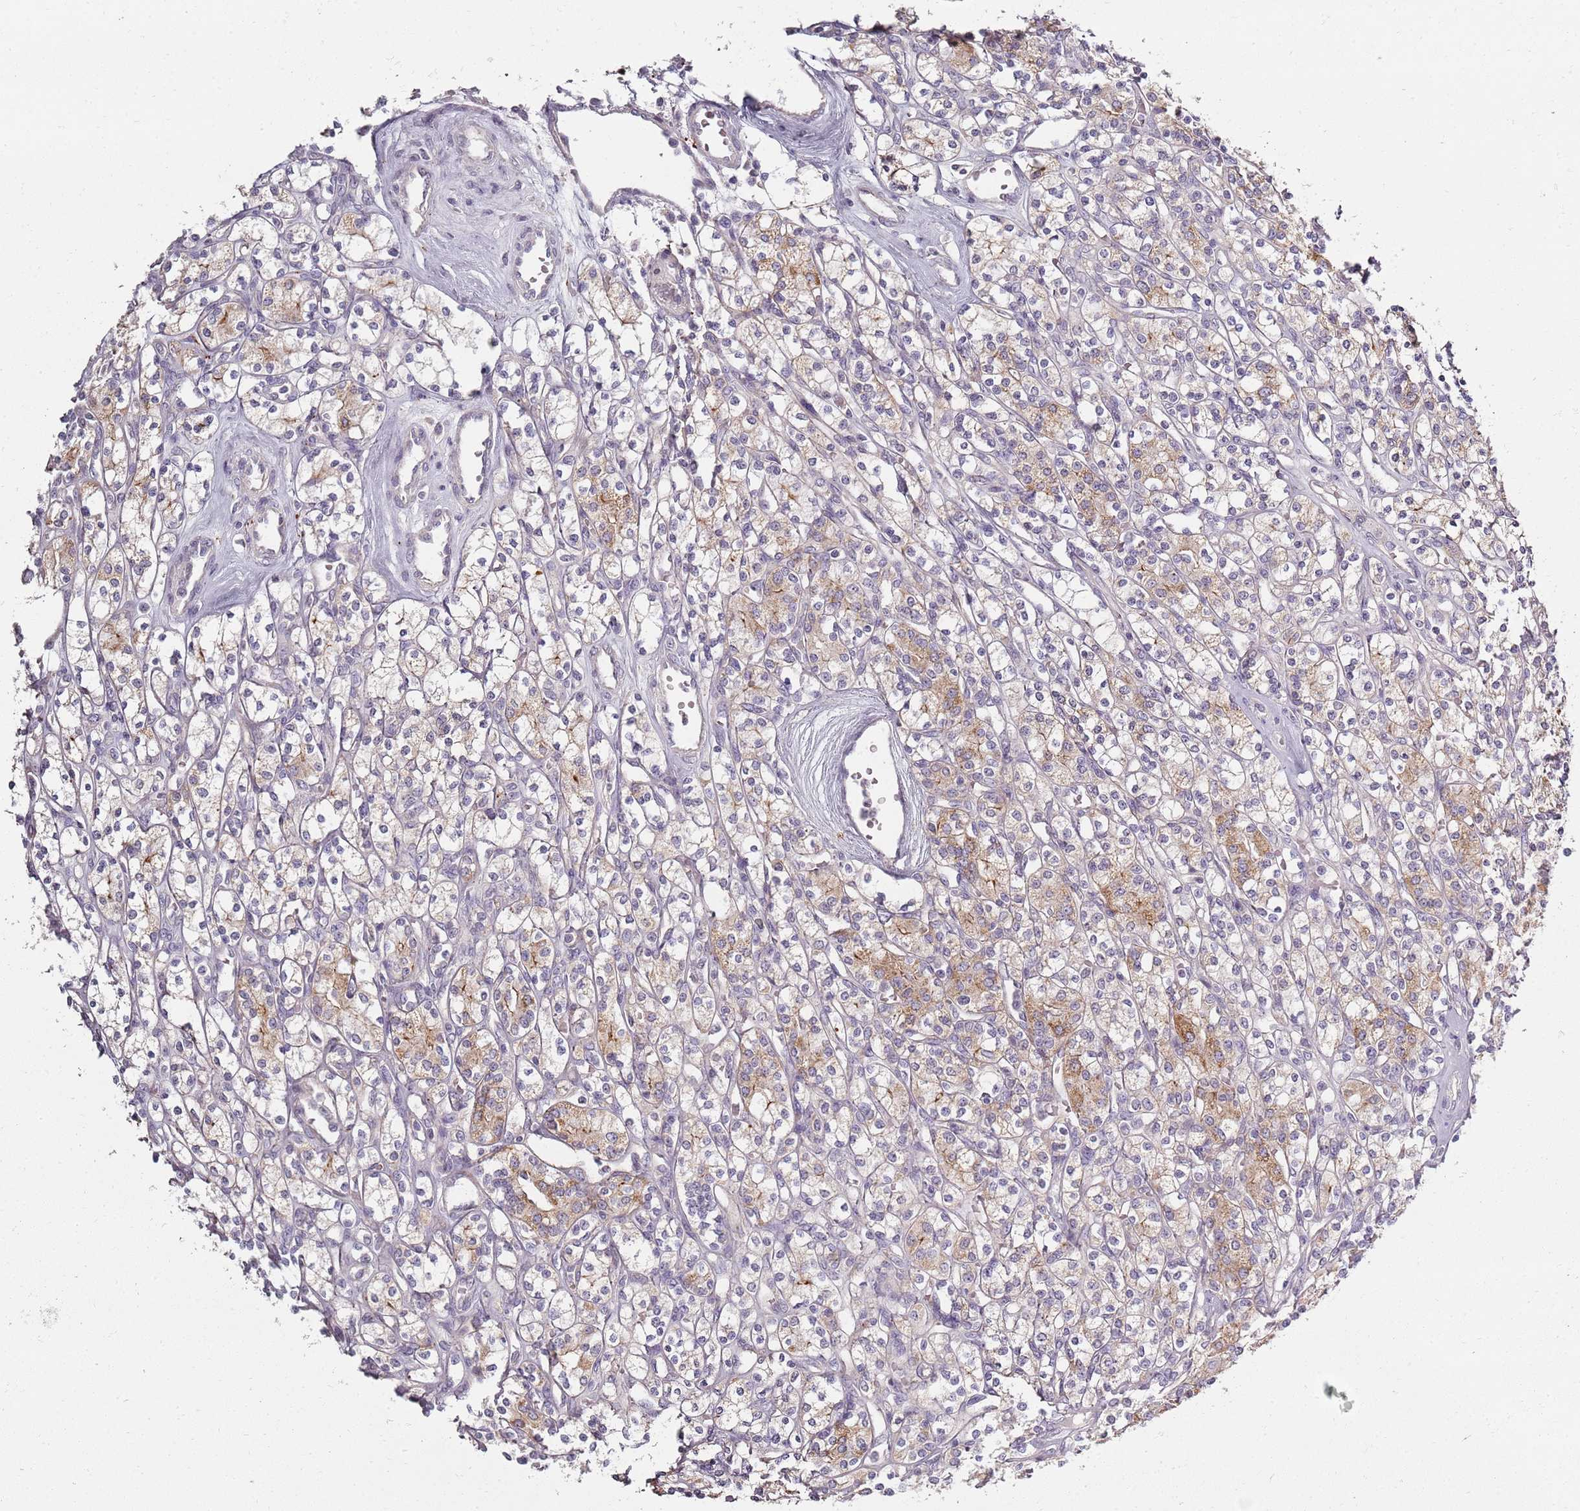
{"staining": {"intensity": "weak", "quantity": "25%-75%", "location": "cytoplasmic/membranous"}, "tissue": "renal cancer", "cell_type": "Tumor cells", "image_type": "cancer", "snomed": [{"axis": "morphology", "description": "Adenocarcinoma, NOS"}, {"axis": "topography", "description": "Kidney"}], "caption": "Renal cancer stained with a protein marker displays weak staining in tumor cells.", "gene": "SYNGR3", "patient": {"sex": "male", "age": 77}}